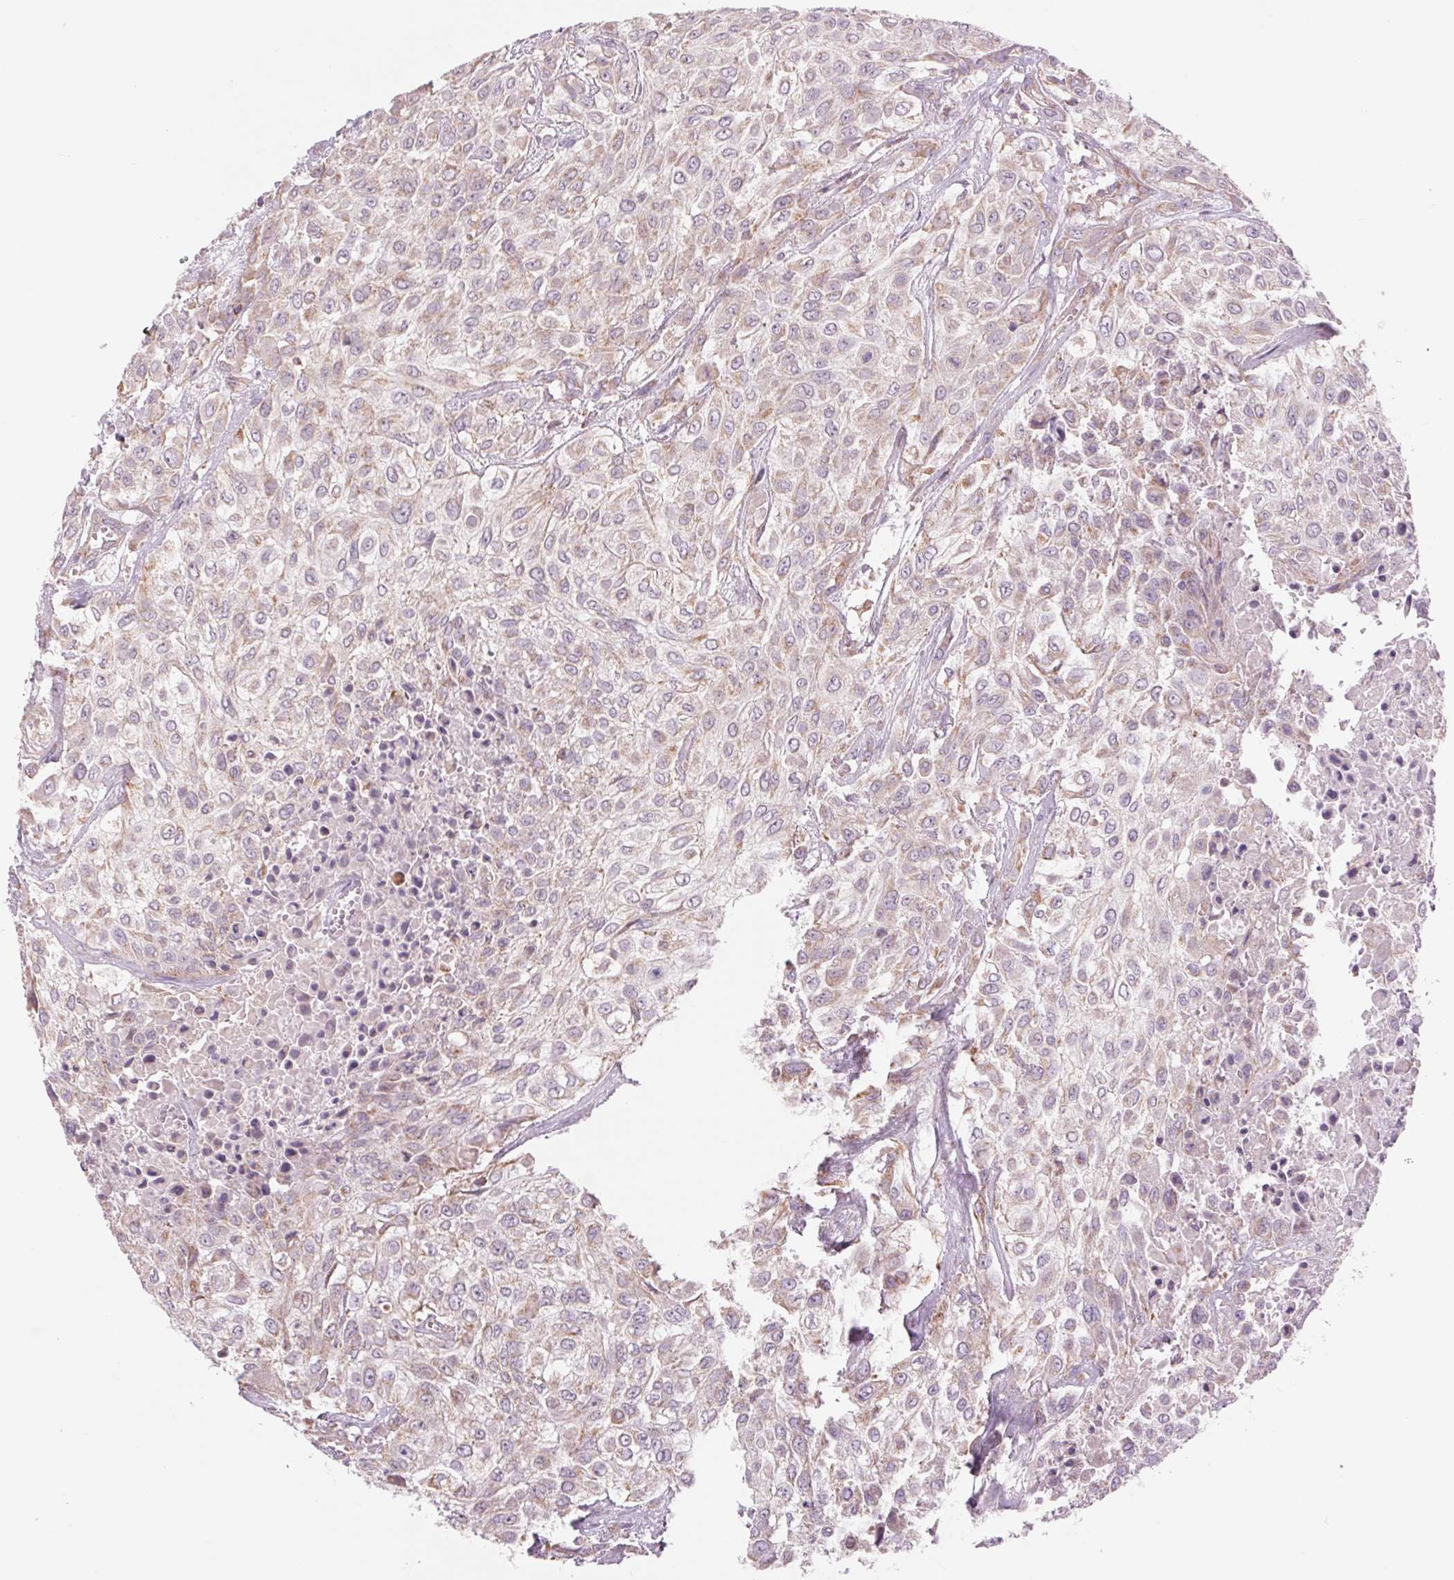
{"staining": {"intensity": "weak", "quantity": "<25%", "location": "cytoplasmic/membranous"}, "tissue": "urothelial cancer", "cell_type": "Tumor cells", "image_type": "cancer", "snomed": [{"axis": "morphology", "description": "Urothelial carcinoma, High grade"}, {"axis": "topography", "description": "Urinary bladder"}], "caption": "DAB (3,3'-diaminobenzidine) immunohistochemical staining of urothelial cancer shows no significant positivity in tumor cells.", "gene": "COX6A1", "patient": {"sex": "male", "age": 57}}